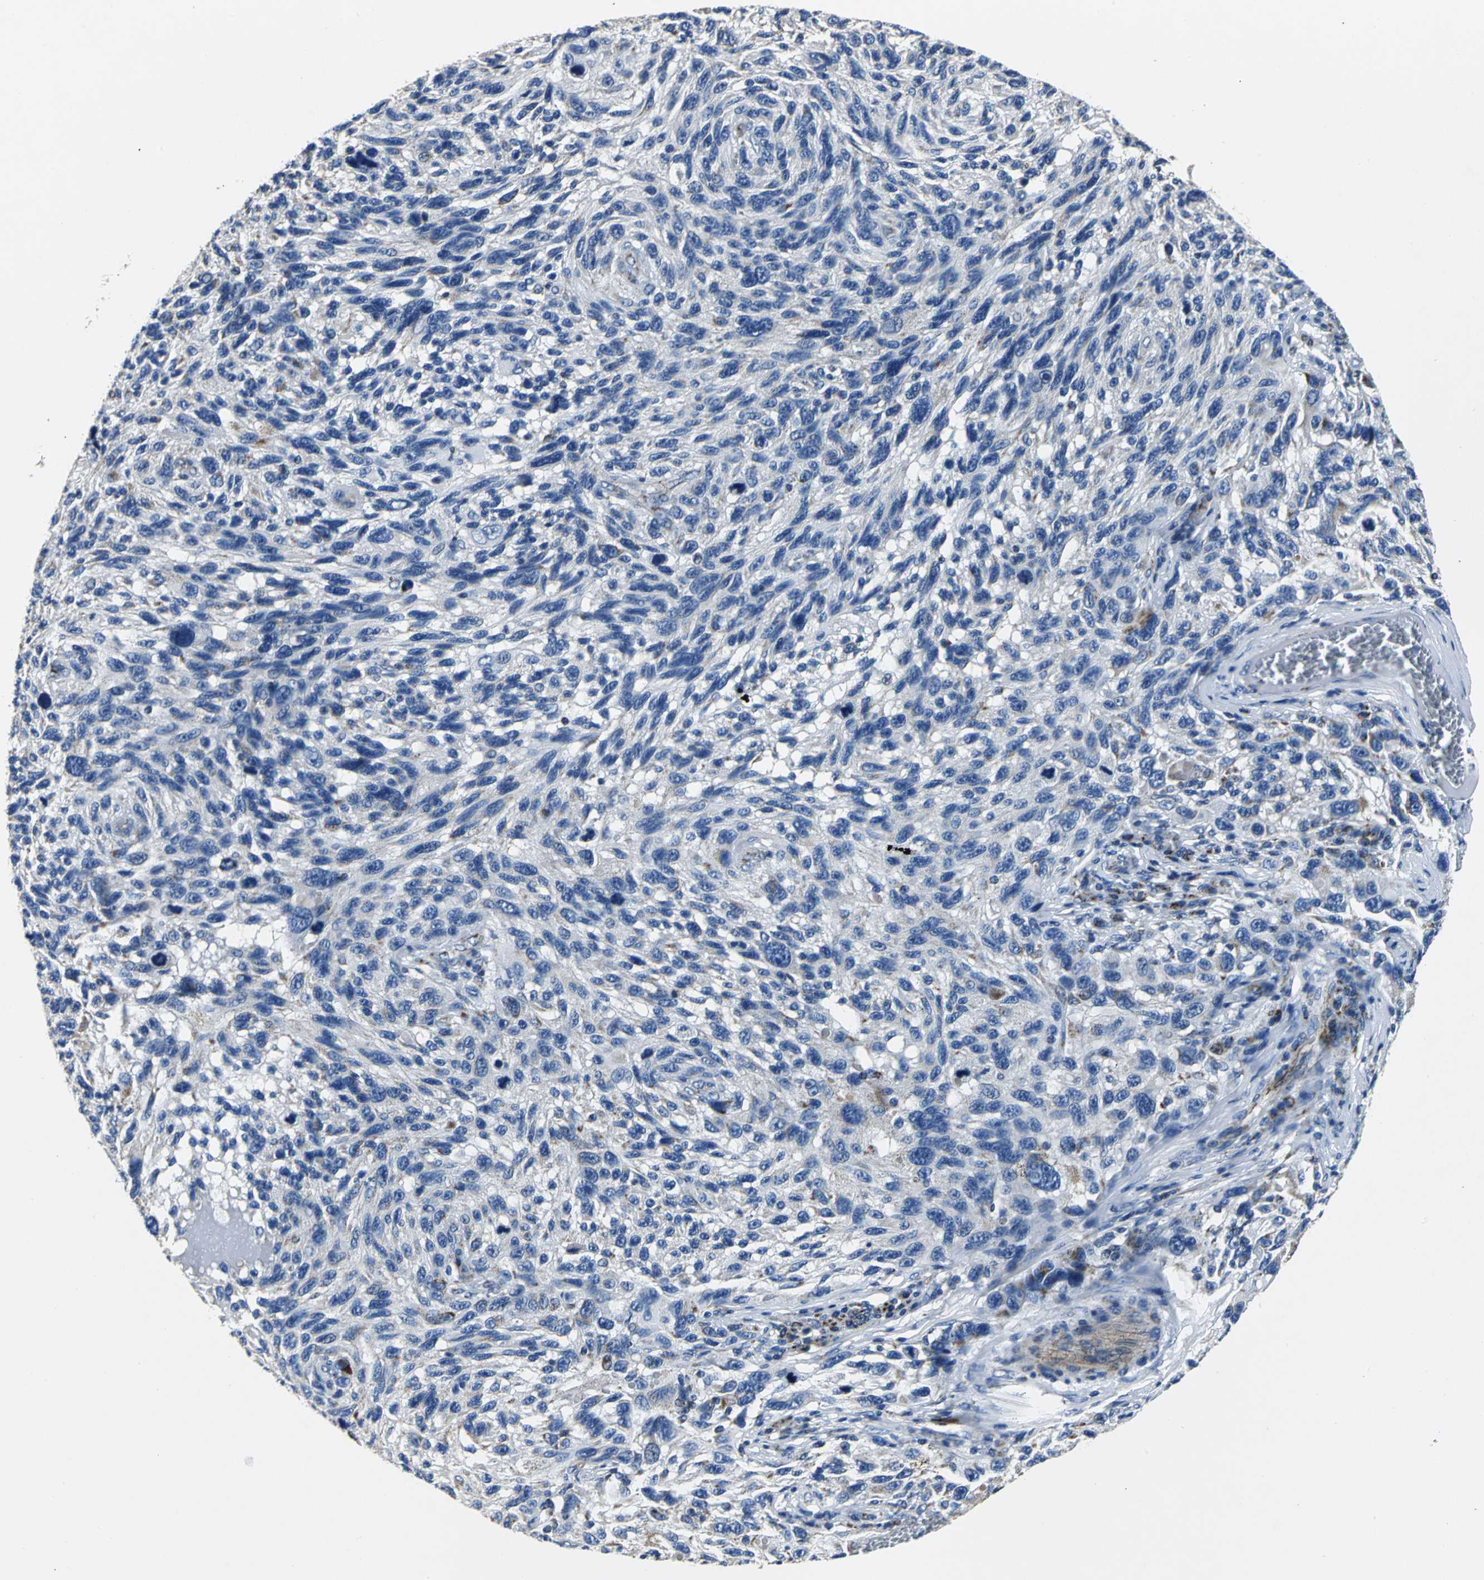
{"staining": {"intensity": "negative", "quantity": "none", "location": "none"}, "tissue": "melanoma", "cell_type": "Tumor cells", "image_type": "cancer", "snomed": [{"axis": "morphology", "description": "Malignant melanoma, NOS"}, {"axis": "topography", "description": "Skin"}], "caption": "DAB immunohistochemical staining of human malignant melanoma exhibits no significant expression in tumor cells. (Immunohistochemistry (ihc), brightfield microscopy, high magnification).", "gene": "IFI6", "patient": {"sex": "male", "age": 53}}